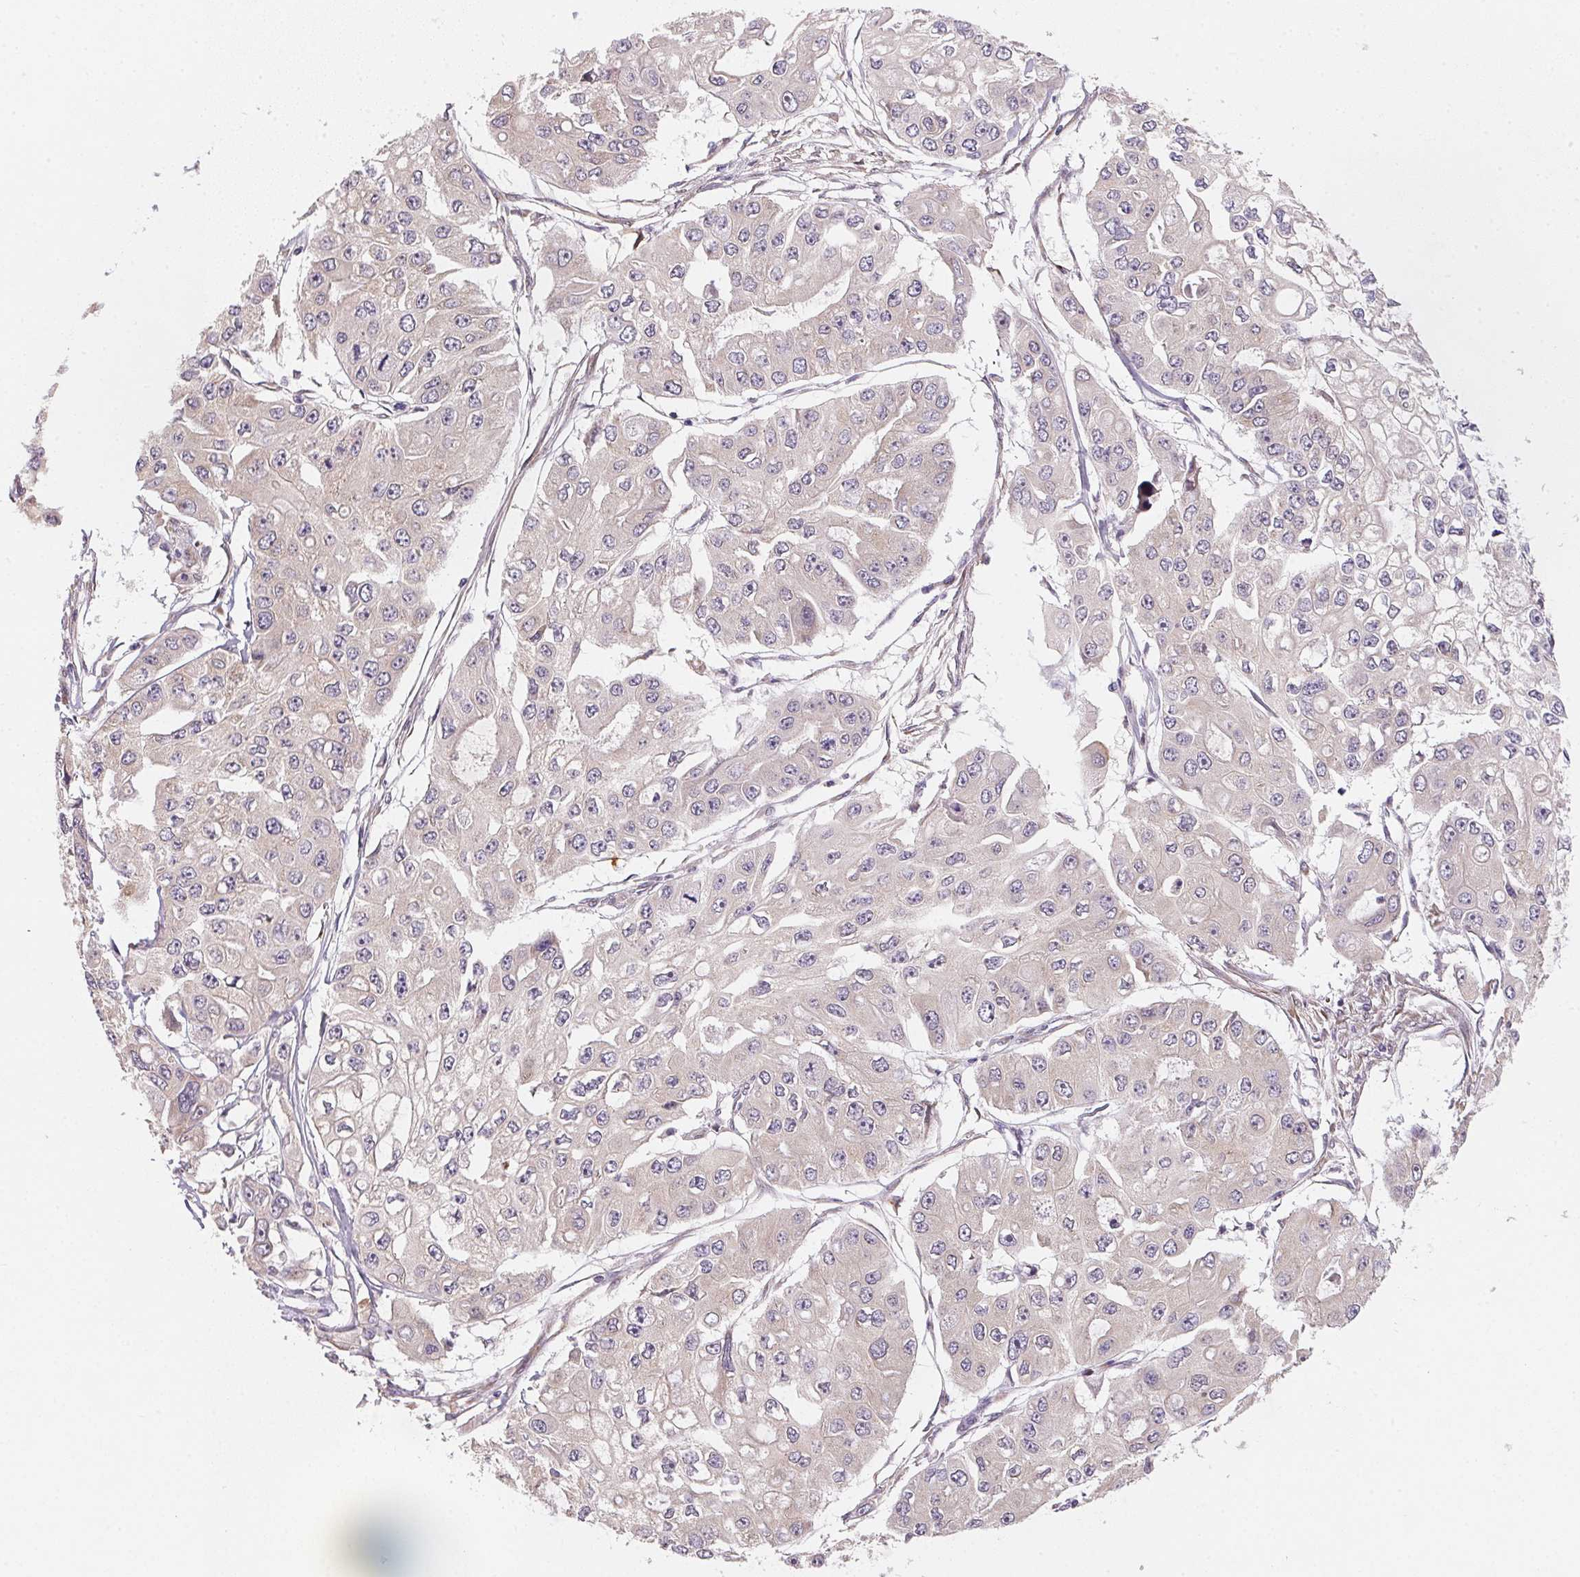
{"staining": {"intensity": "negative", "quantity": "none", "location": "none"}, "tissue": "ovarian cancer", "cell_type": "Tumor cells", "image_type": "cancer", "snomed": [{"axis": "morphology", "description": "Cystadenocarcinoma, serous, NOS"}, {"axis": "topography", "description": "Ovary"}], "caption": "This is a histopathology image of IHC staining of ovarian cancer (serous cystadenocarcinoma), which shows no expression in tumor cells.", "gene": "EI24", "patient": {"sex": "female", "age": 56}}